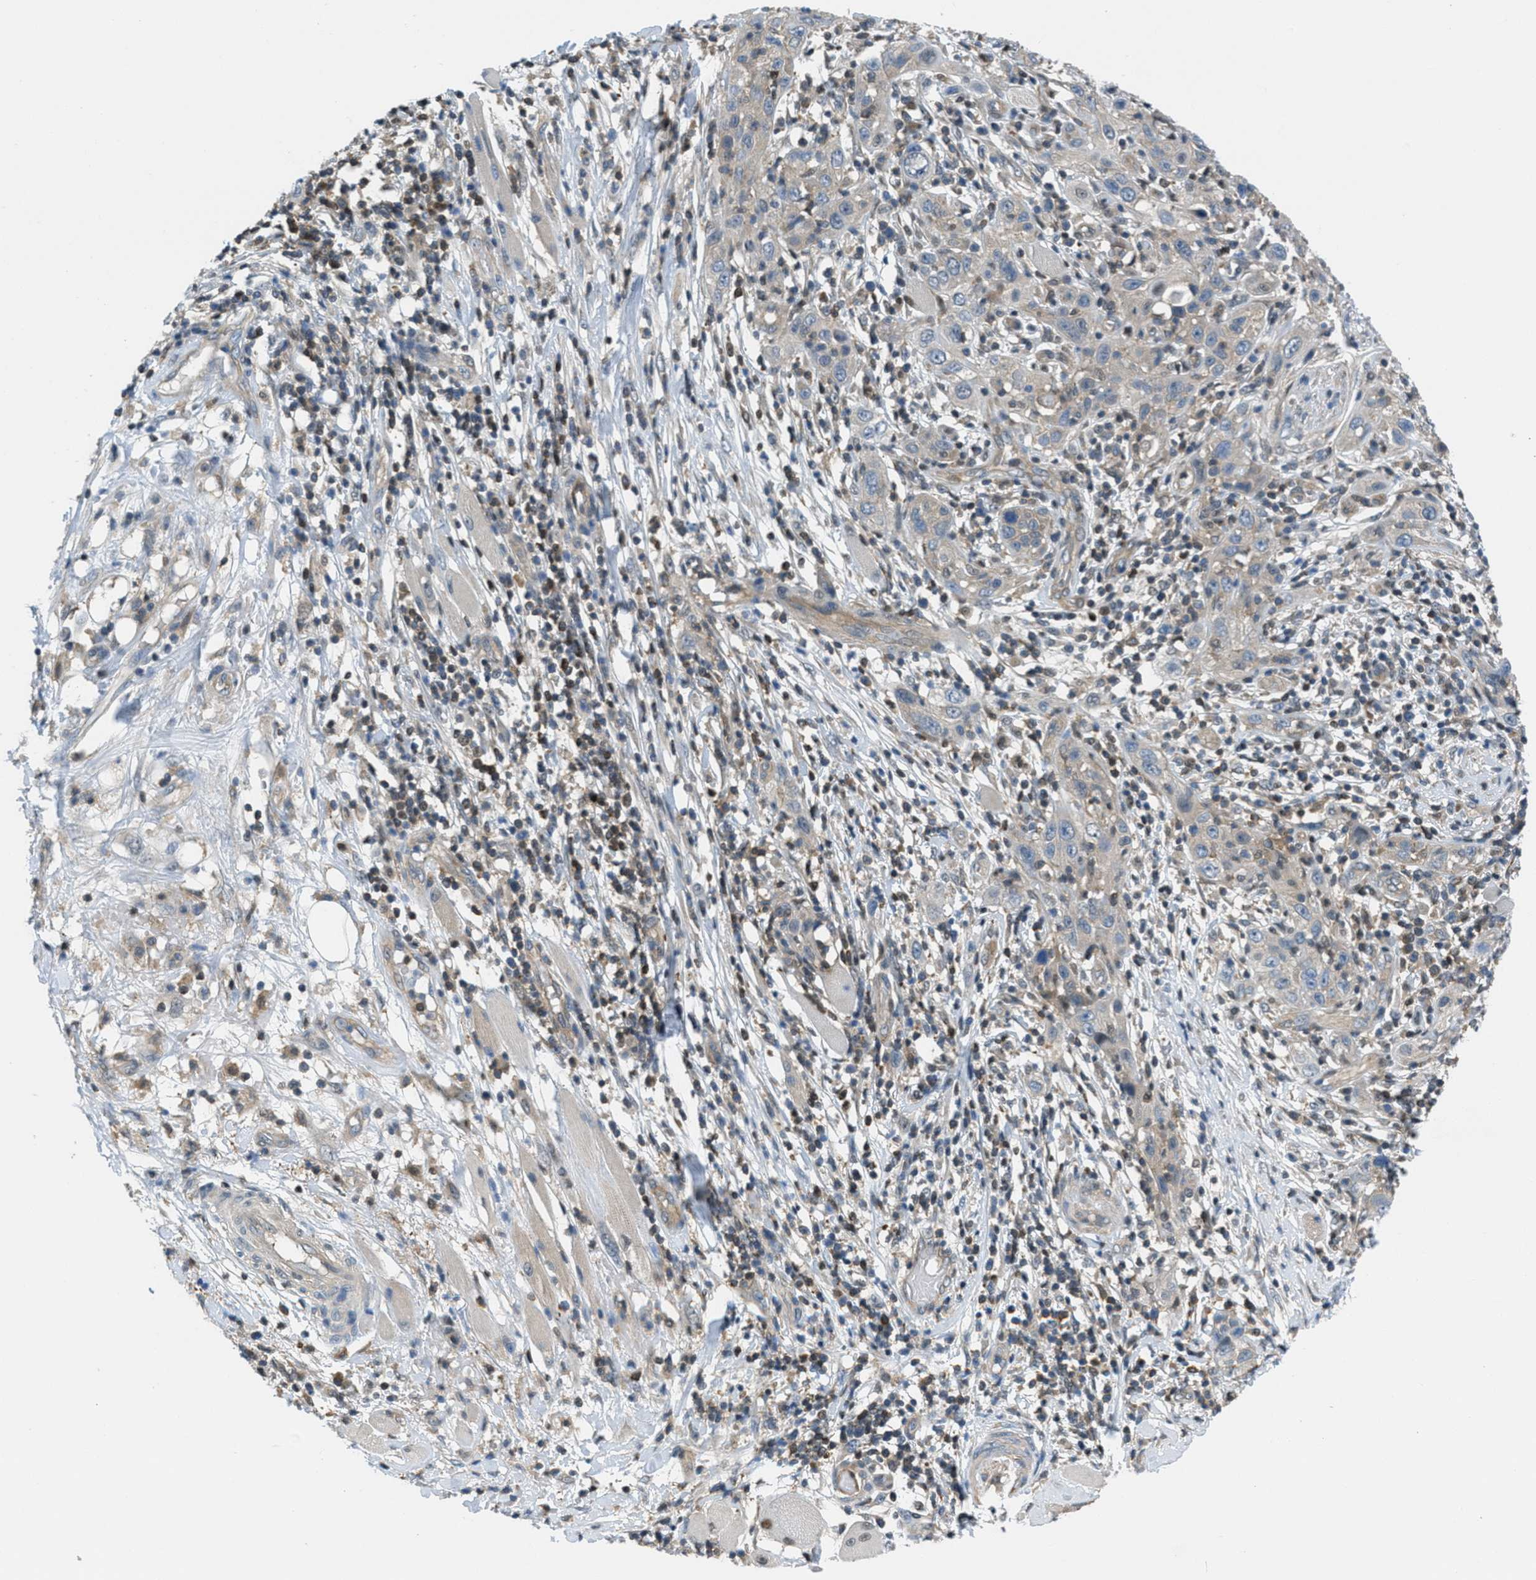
{"staining": {"intensity": "negative", "quantity": "none", "location": "none"}, "tissue": "skin cancer", "cell_type": "Tumor cells", "image_type": "cancer", "snomed": [{"axis": "morphology", "description": "Squamous cell carcinoma, NOS"}, {"axis": "topography", "description": "Skin"}], "caption": "High magnification brightfield microscopy of skin cancer stained with DAB (3,3'-diaminobenzidine) (brown) and counterstained with hematoxylin (blue): tumor cells show no significant staining. (DAB (3,3'-diaminobenzidine) IHC, high magnification).", "gene": "PIP5K1C", "patient": {"sex": "female", "age": 88}}